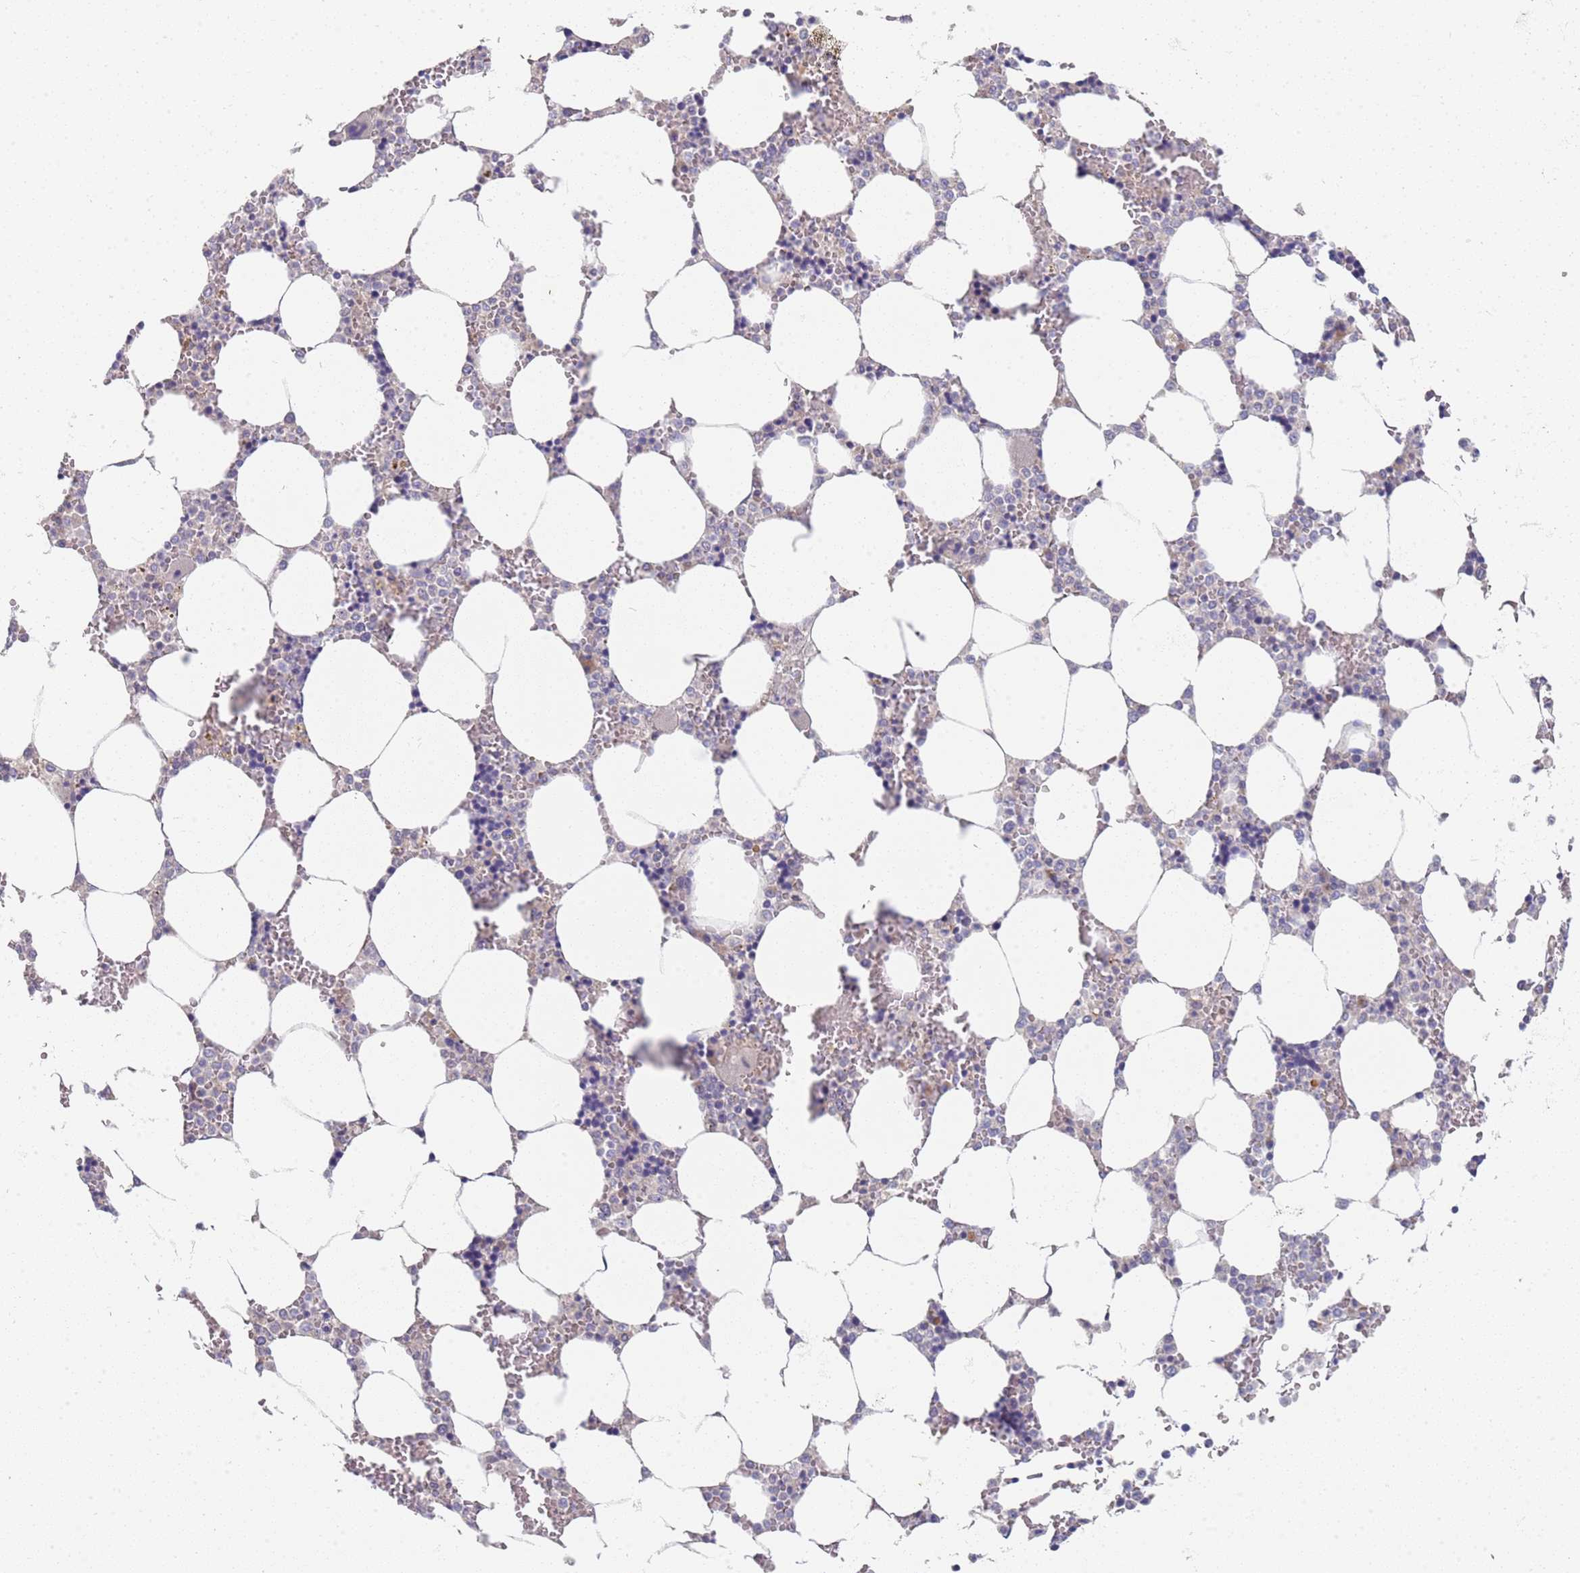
{"staining": {"intensity": "negative", "quantity": "none", "location": "none"}, "tissue": "bone marrow", "cell_type": "Hematopoietic cells", "image_type": "normal", "snomed": [{"axis": "morphology", "description": "Normal tissue, NOS"}, {"axis": "topography", "description": "Bone marrow"}], "caption": "Immunohistochemistry photomicrograph of benign human bone marrow stained for a protein (brown), which displays no staining in hematopoietic cells. (DAB (3,3'-diaminobenzidine) IHC, high magnification).", "gene": "B4GALT4", "patient": {"sex": "male", "age": 64}}